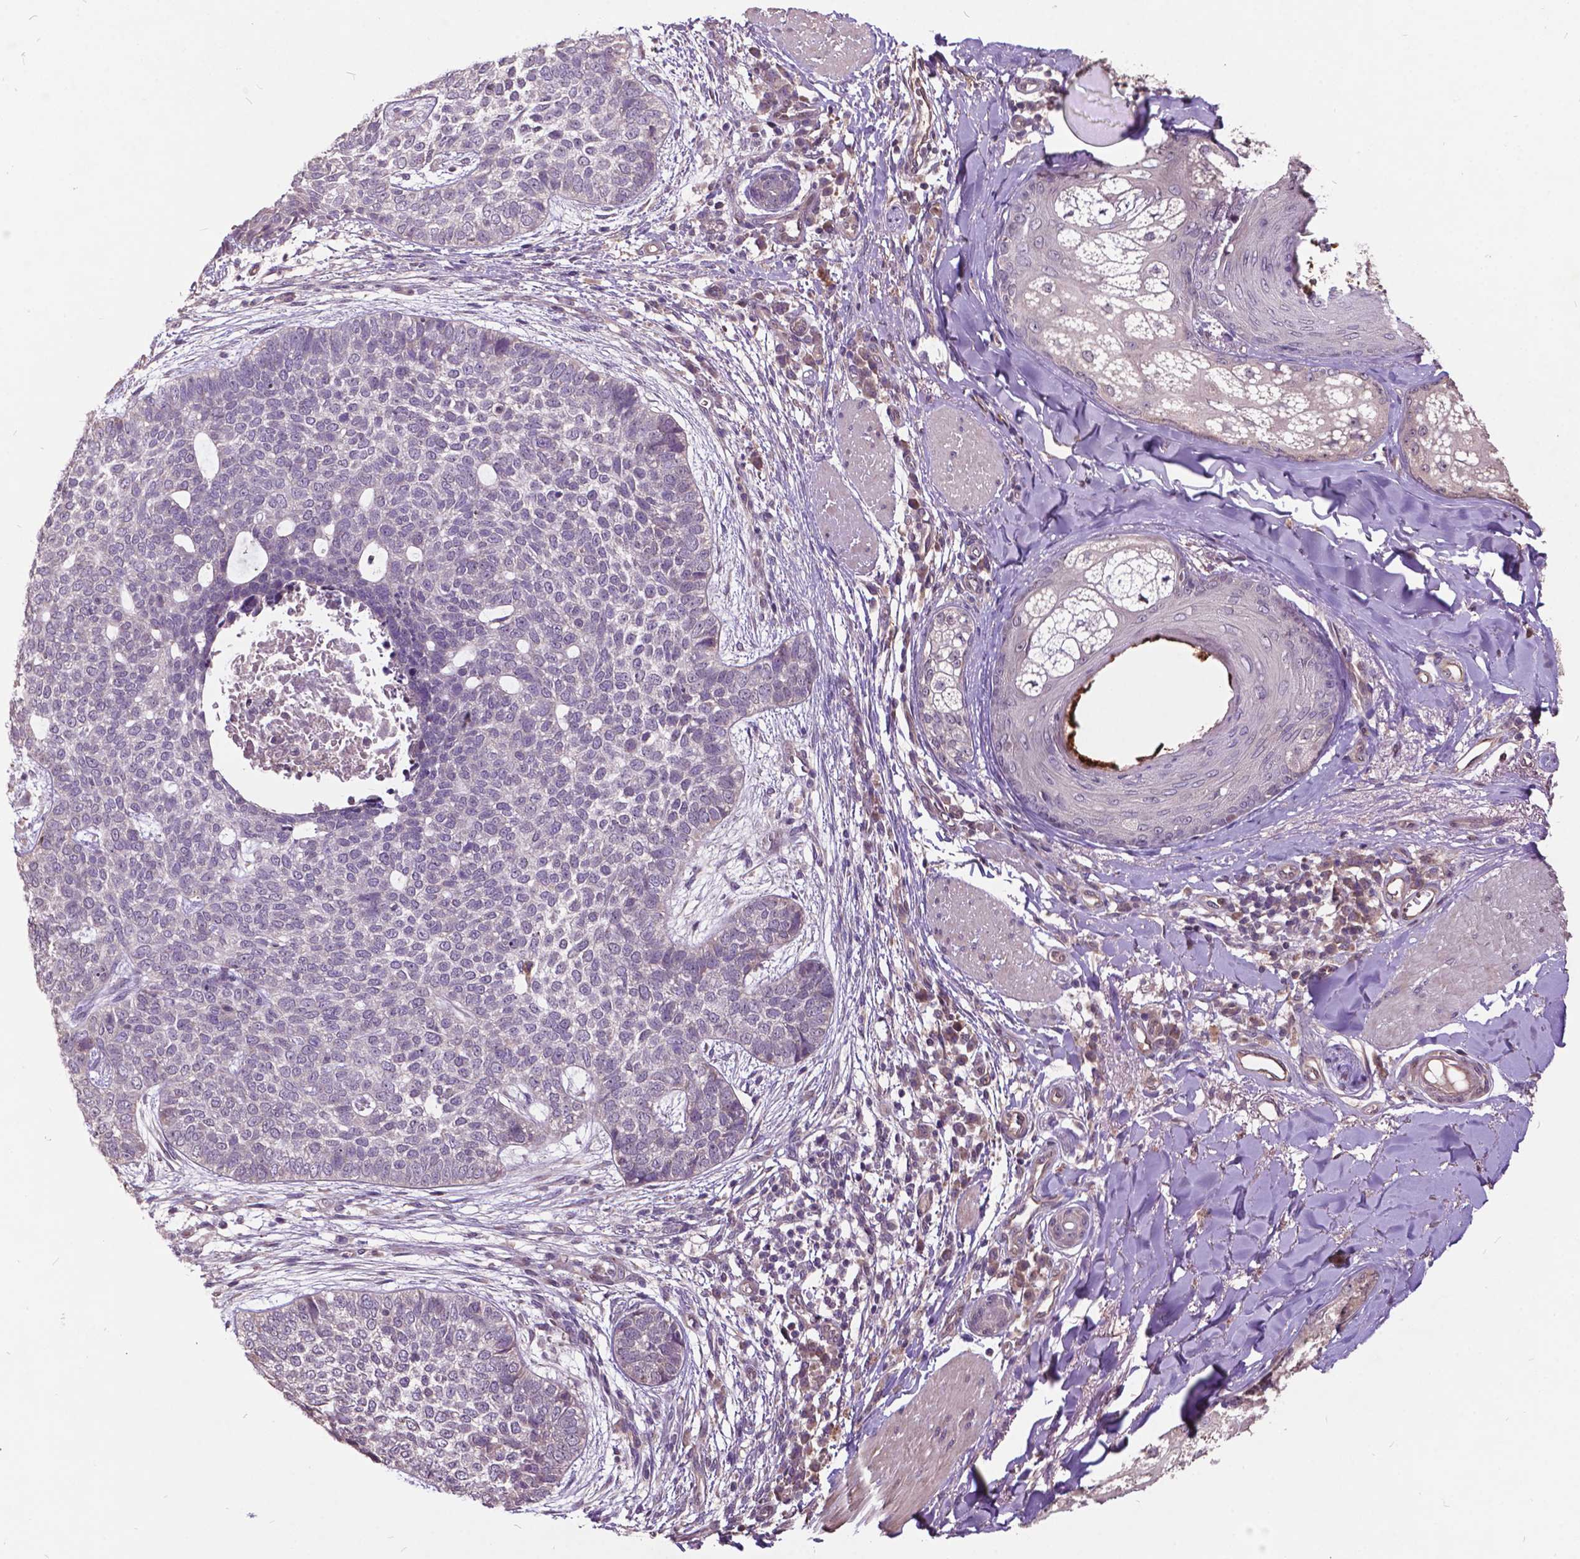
{"staining": {"intensity": "negative", "quantity": "none", "location": "none"}, "tissue": "skin cancer", "cell_type": "Tumor cells", "image_type": "cancer", "snomed": [{"axis": "morphology", "description": "Basal cell carcinoma"}, {"axis": "topography", "description": "Skin"}], "caption": "Immunohistochemical staining of human skin cancer (basal cell carcinoma) exhibits no significant expression in tumor cells.", "gene": "AP1S3", "patient": {"sex": "female", "age": 69}}